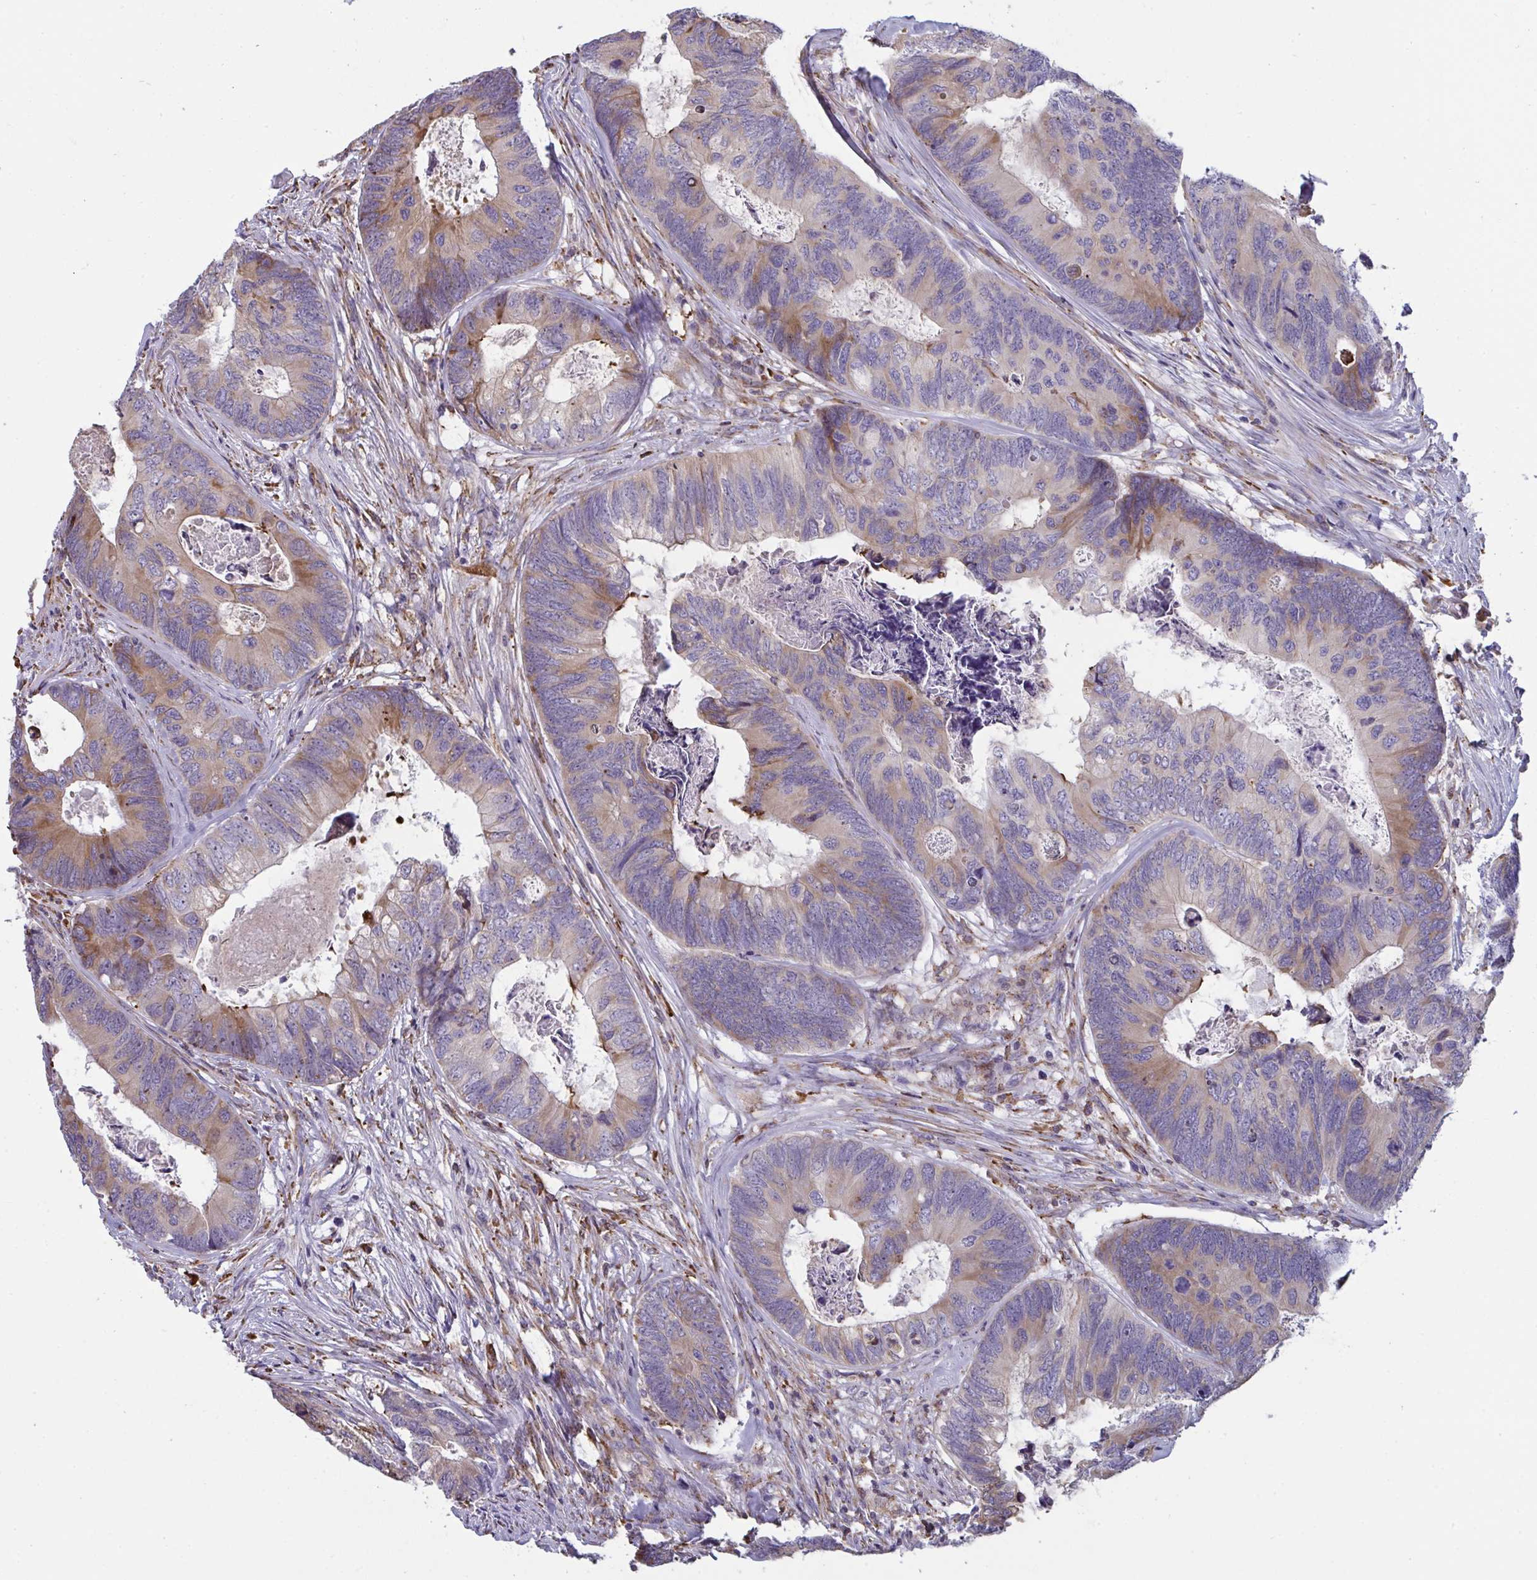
{"staining": {"intensity": "weak", "quantity": "<25%", "location": "cytoplasmic/membranous"}, "tissue": "colorectal cancer", "cell_type": "Tumor cells", "image_type": "cancer", "snomed": [{"axis": "morphology", "description": "Adenocarcinoma, NOS"}, {"axis": "topography", "description": "Colon"}], "caption": "The histopathology image shows no staining of tumor cells in colorectal adenocarcinoma.", "gene": "MYMK", "patient": {"sex": "female", "age": 67}}